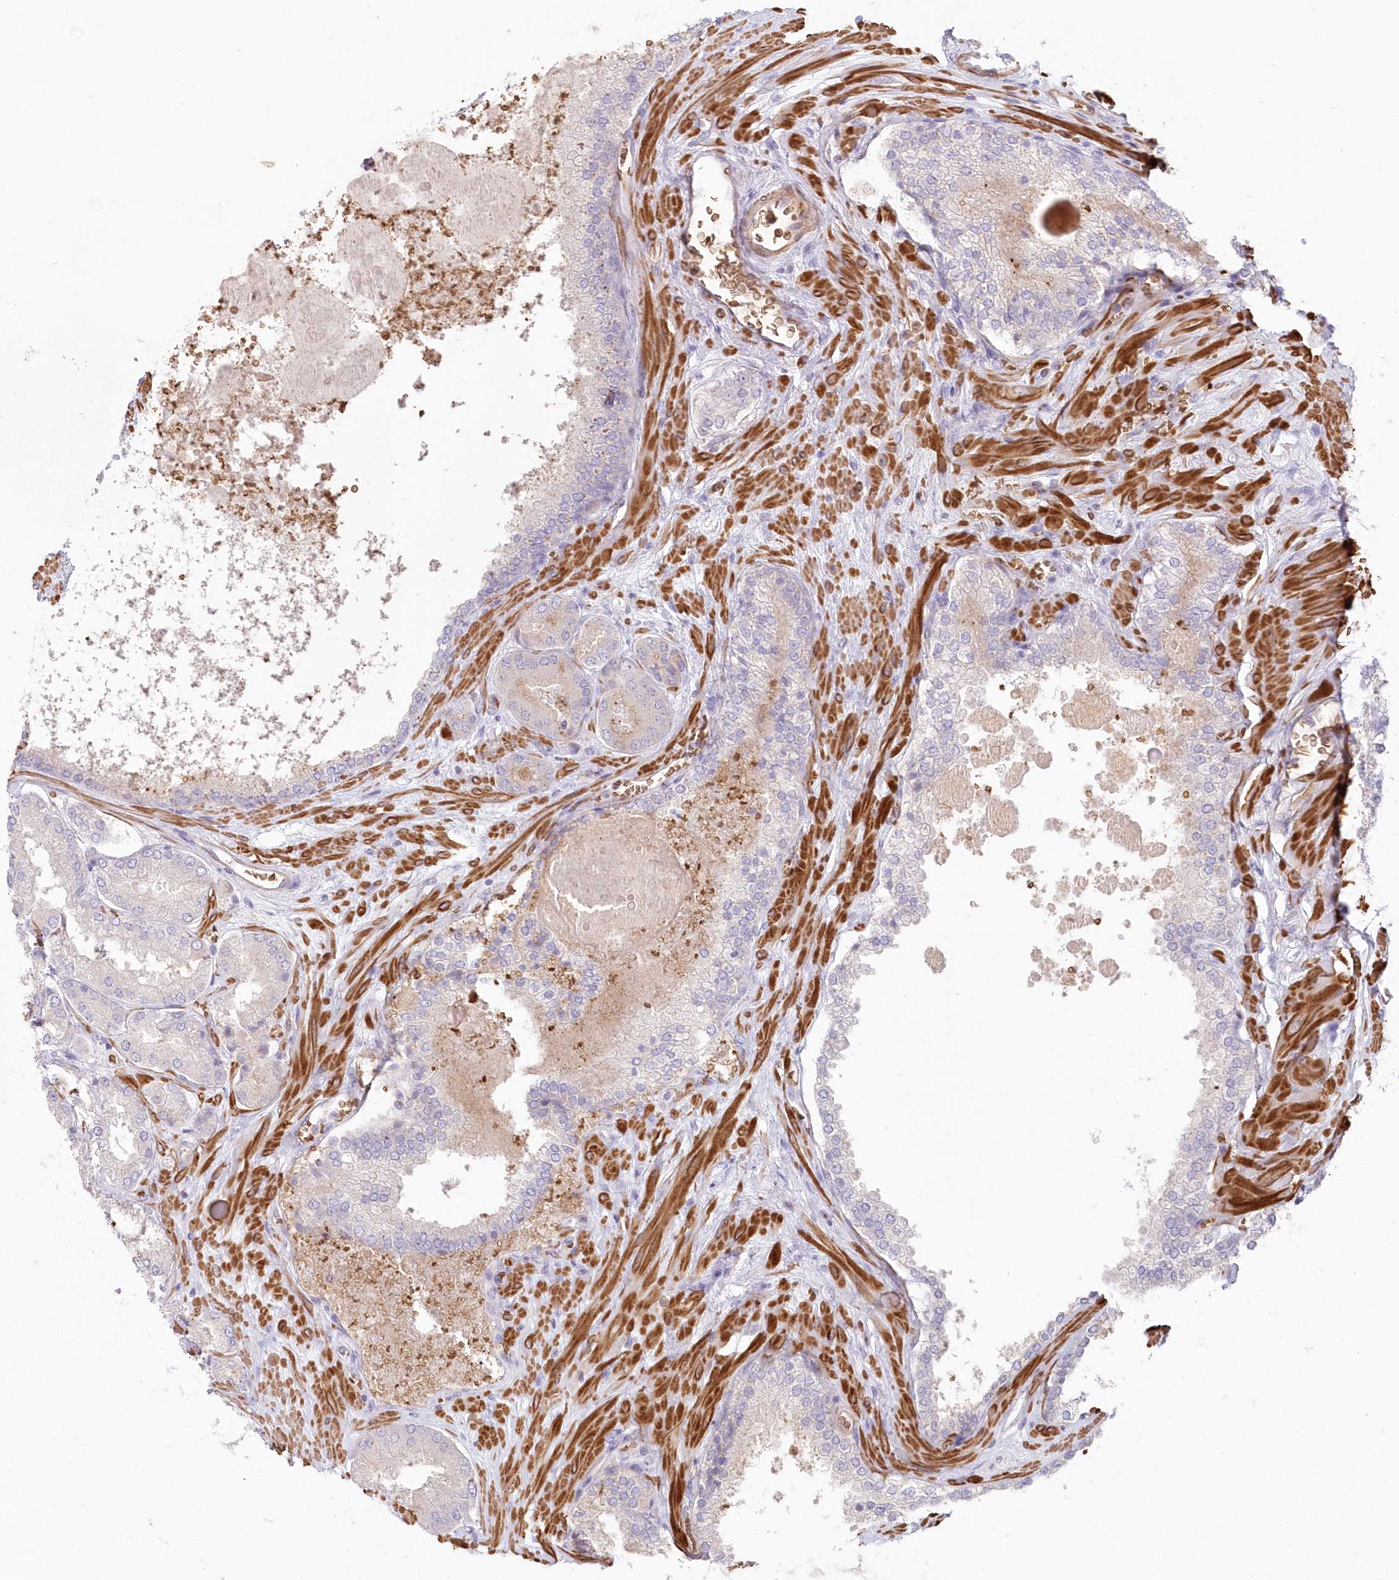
{"staining": {"intensity": "negative", "quantity": "none", "location": "none"}, "tissue": "prostate cancer", "cell_type": "Tumor cells", "image_type": "cancer", "snomed": [{"axis": "morphology", "description": "Adenocarcinoma, Low grade"}, {"axis": "topography", "description": "Prostate"}], "caption": "High power microscopy histopathology image of an immunohistochemistry (IHC) histopathology image of prostate cancer (adenocarcinoma (low-grade)), revealing no significant staining in tumor cells.", "gene": "SERINC1", "patient": {"sex": "male", "age": 74}}